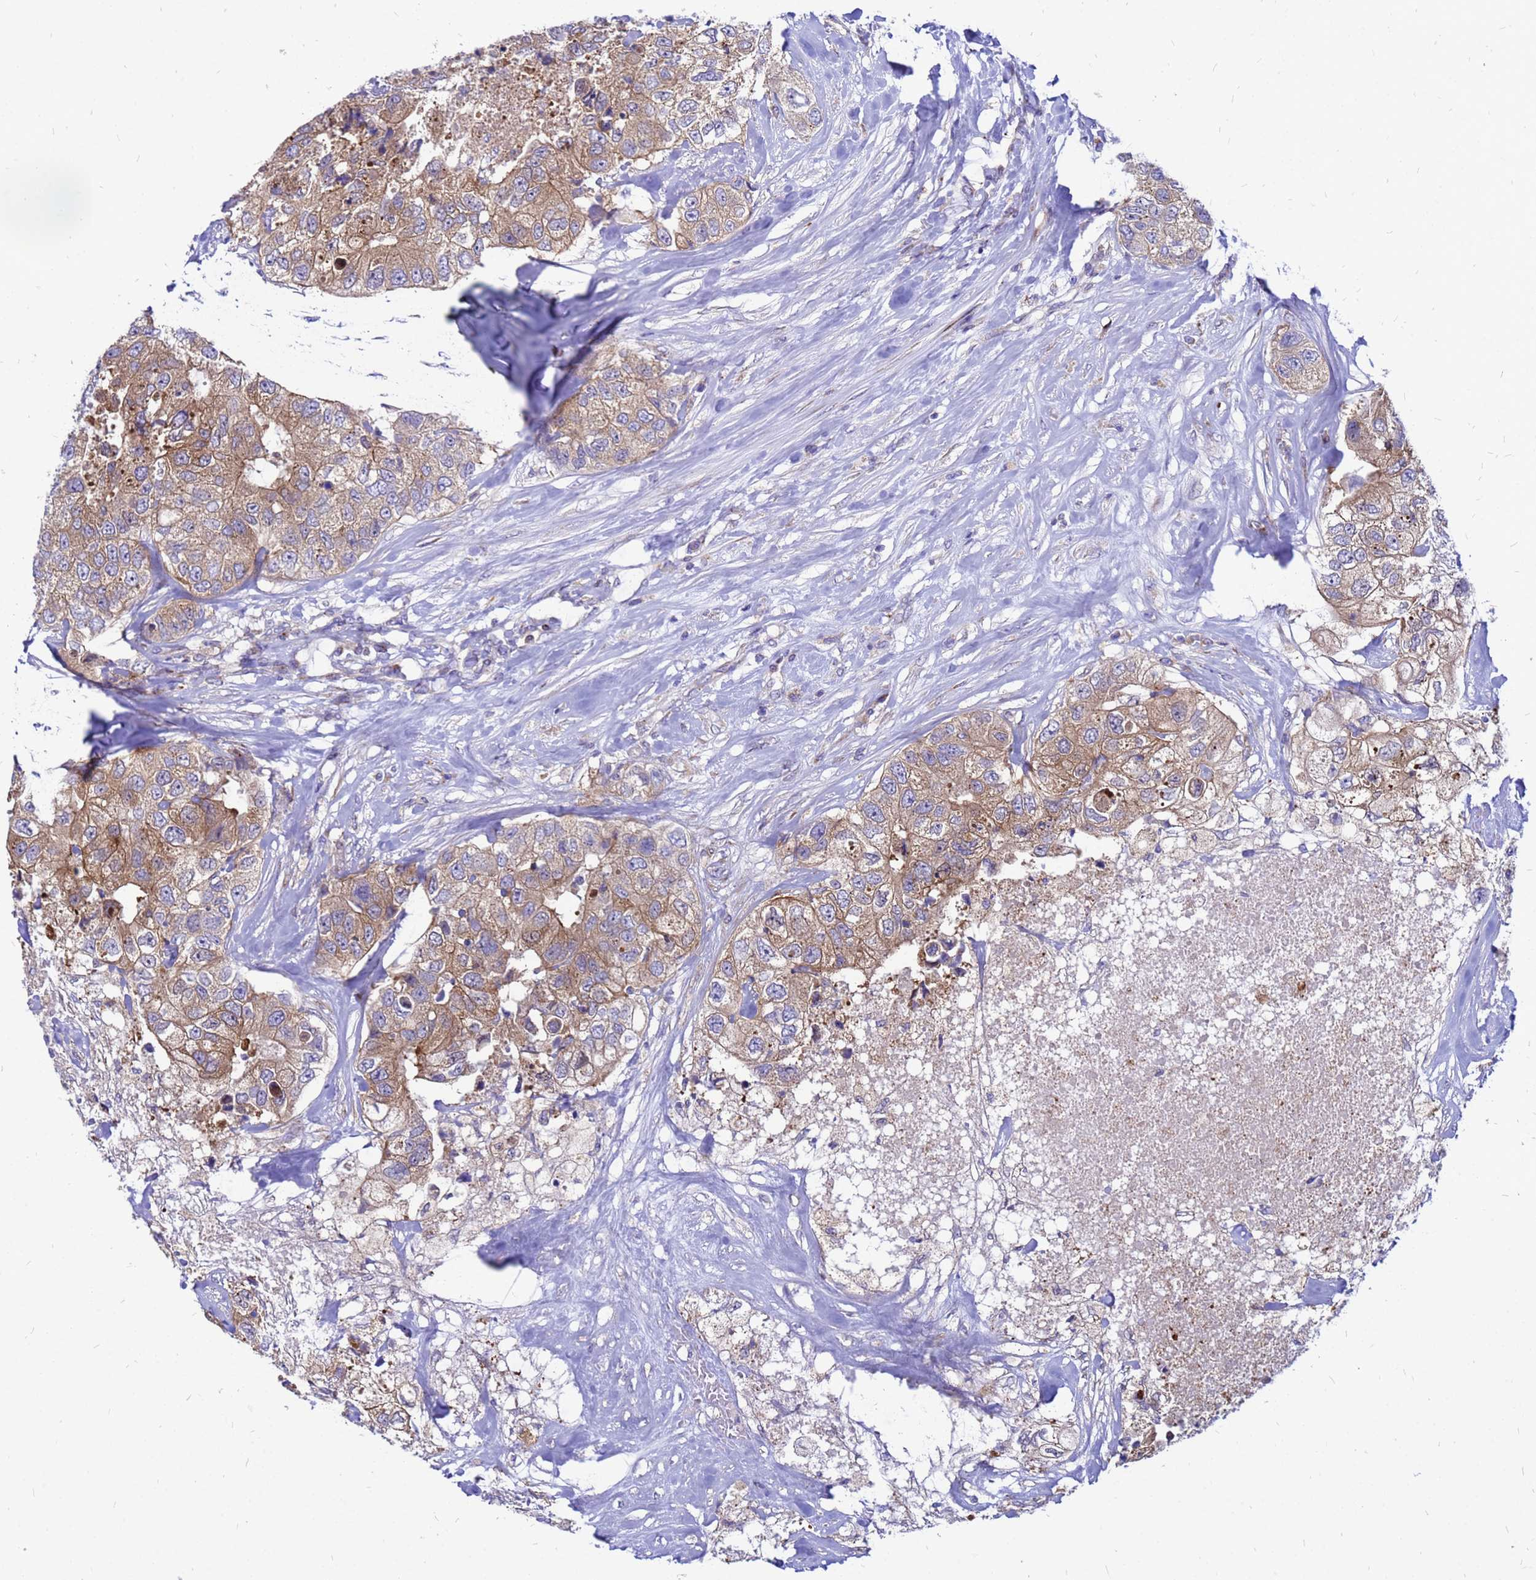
{"staining": {"intensity": "moderate", "quantity": ">75%", "location": "cytoplasmic/membranous"}, "tissue": "breast cancer", "cell_type": "Tumor cells", "image_type": "cancer", "snomed": [{"axis": "morphology", "description": "Duct carcinoma"}, {"axis": "topography", "description": "Breast"}], "caption": "Immunohistochemical staining of breast intraductal carcinoma displays moderate cytoplasmic/membranous protein staining in approximately >75% of tumor cells.", "gene": "FHIP1A", "patient": {"sex": "female", "age": 62}}